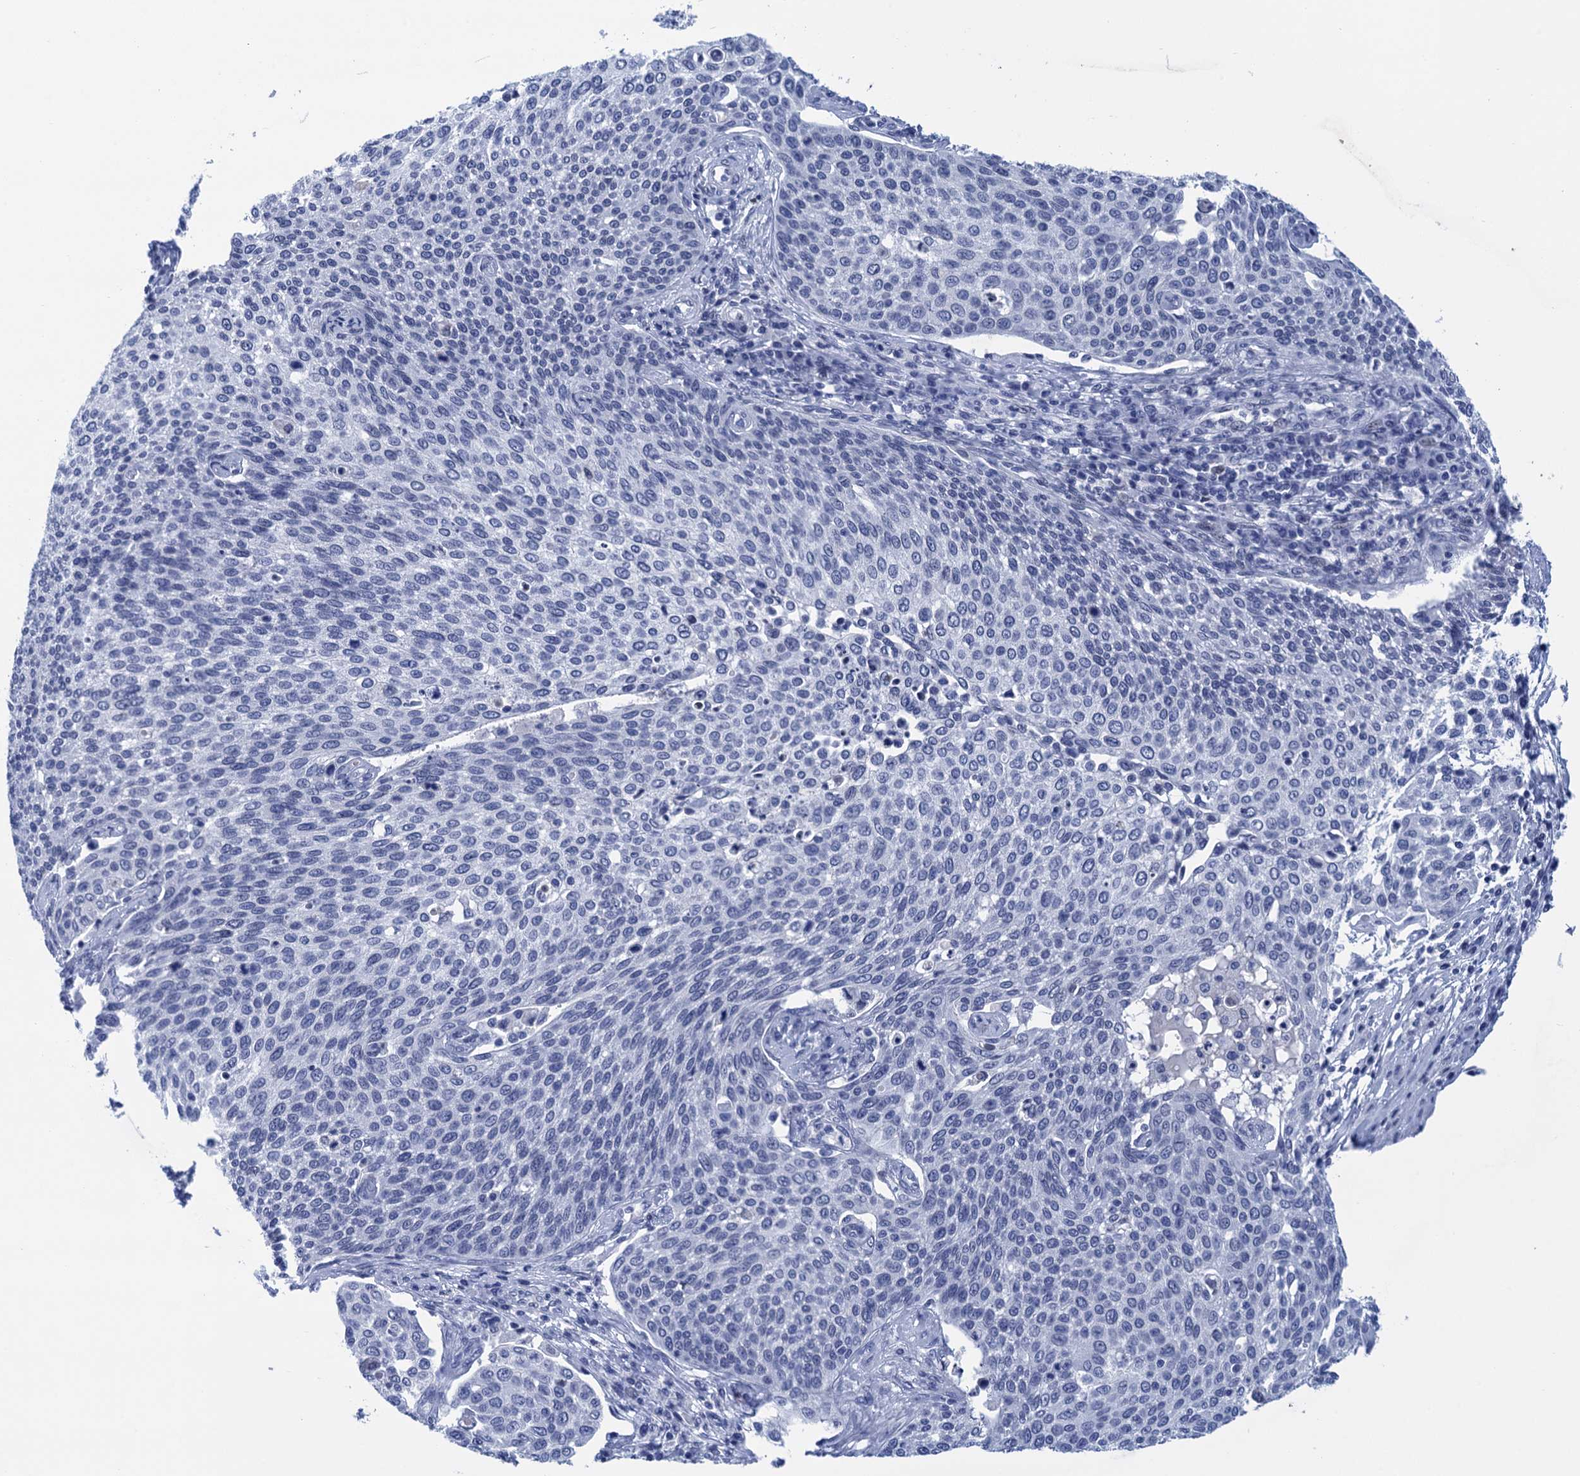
{"staining": {"intensity": "negative", "quantity": "none", "location": "none"}, "tissue": "cervical cancer", "cell_type": "Tumor cells", "image_type": "cancer", "snomed": [{"axis": "morphology", "description": "Squamous cell carcinoma, NOS"}, {"axis": "topography", "description": "Cervix"}], "caption": "IHC of cervical cancer reveals no staining in tumor cells.", "gene": "METTL25", "patient": {"sex": "female", "age": 34}}